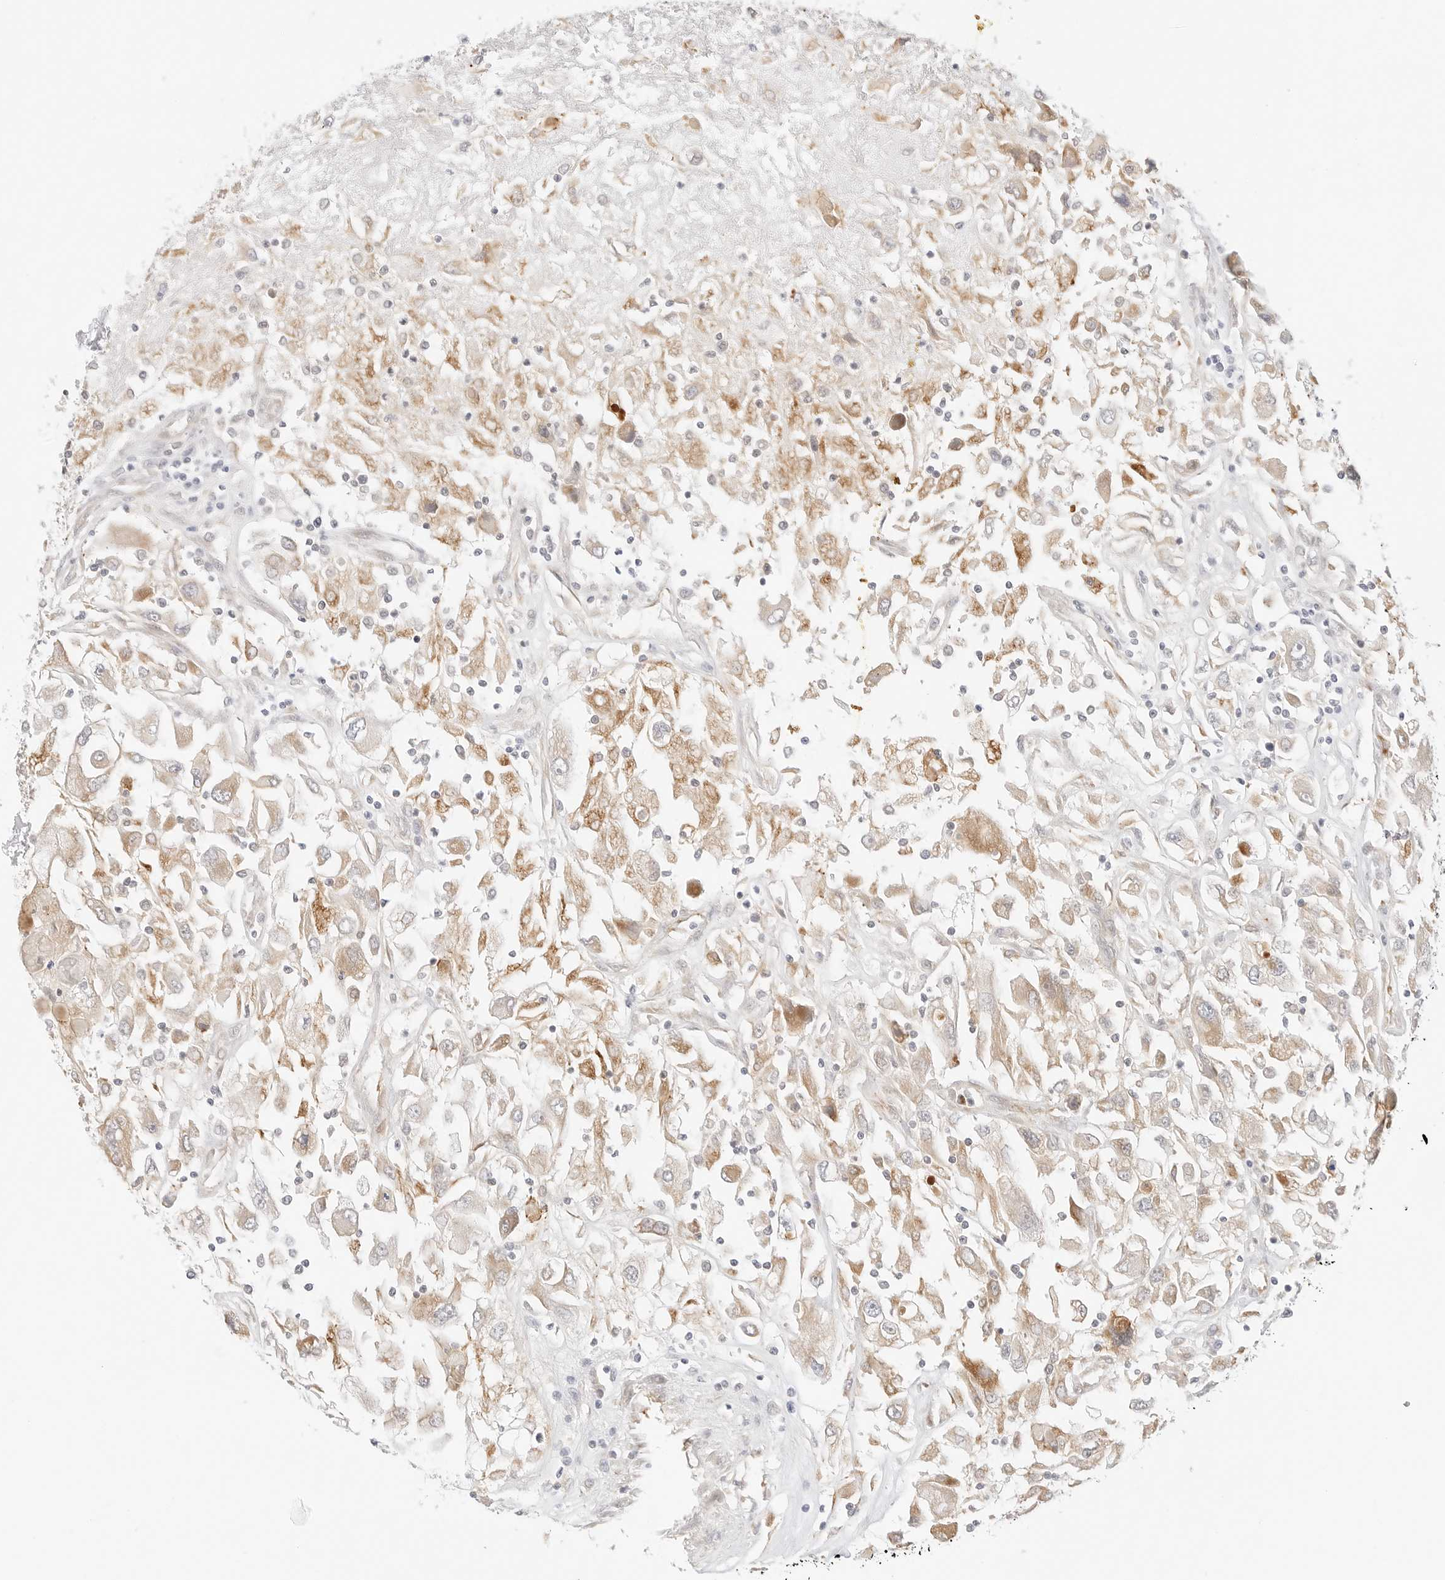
{"staining": {"intensity": "moderate", "quantity": "<25%", "location": "cytoplasmic/membranous"}, "tissue": "renal cancer", "cell_type": "Tumor cells", "image_type": "cancer", "snomed": [{"axis": "morphology", "description": "Adenocarcinoma, NOS"}, {"axis": "topography", "description": "Kidney"}], "caption": "Renal cancer tissue displays moderate cytoplasmic/membranous staining in approximately <25% of tumor cells, visualized by immunohistochemistry. (DAB IHC, brown staining for protein, blue staining for nuclei).", "gene": "ERO1B", "patient": {"sex": "female", "age": 52}}